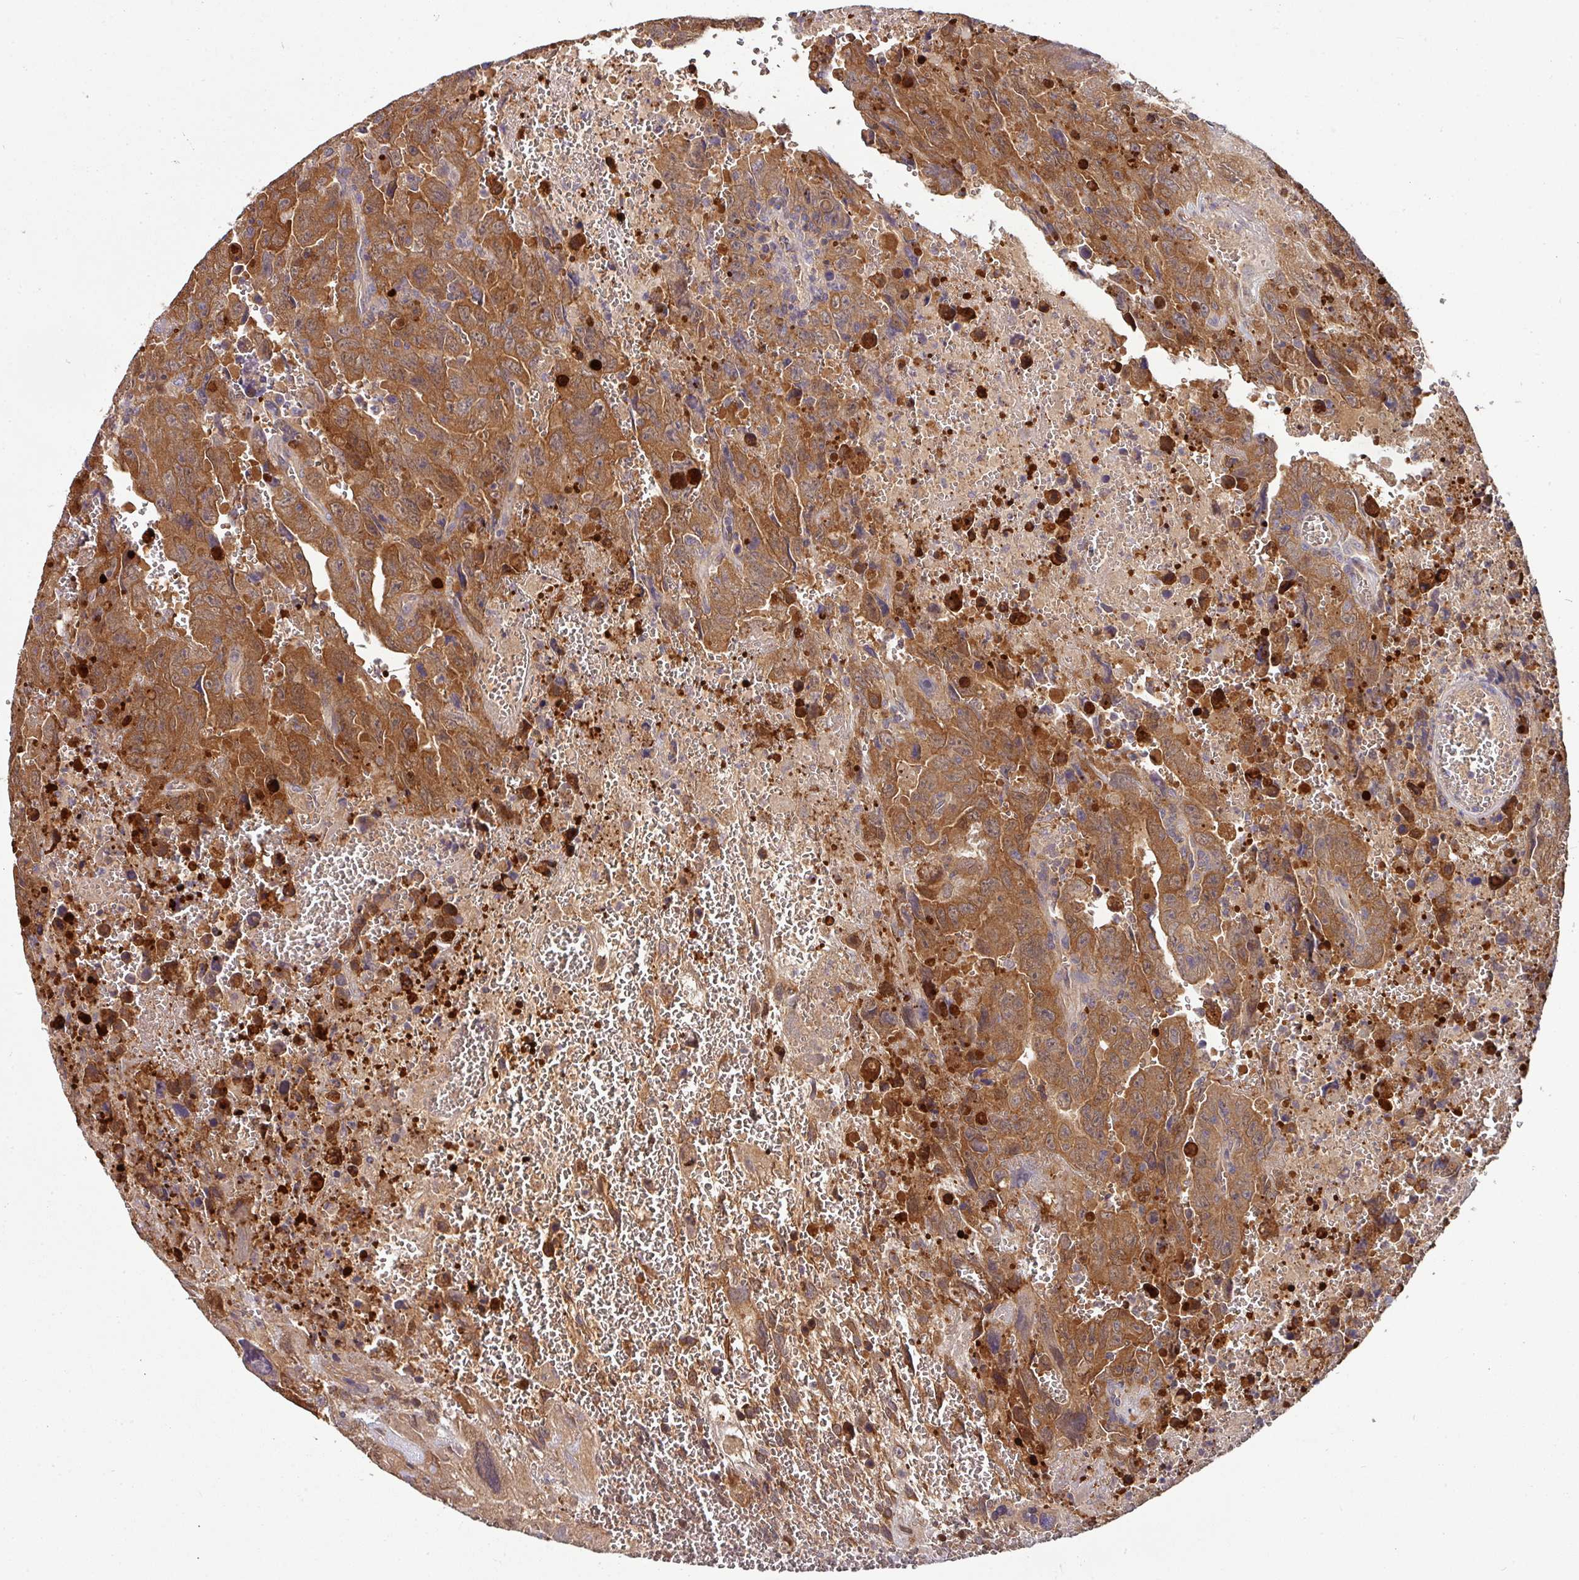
{"staining": {"intensity": "strong", "quantity": ">75%", "location": "cytoplasmic/membranous"}, "tissue": "testis cancer", "cell_type": "Tumor cells", "image_type": "cancer", "snomed": [{"axis": "morphology", "description": "Carcinoma, Embryonal, NOS"}, {"axis": "topography", "description": "Testis"}], "caption": "A brown stain labels strong cytoplasmic/membranous expression of a protein in human testis cancer (embryonal carcinoma) tumor cells.", "gene": "SLAMF6", "patient": {"sex": "male", "age": 28}}